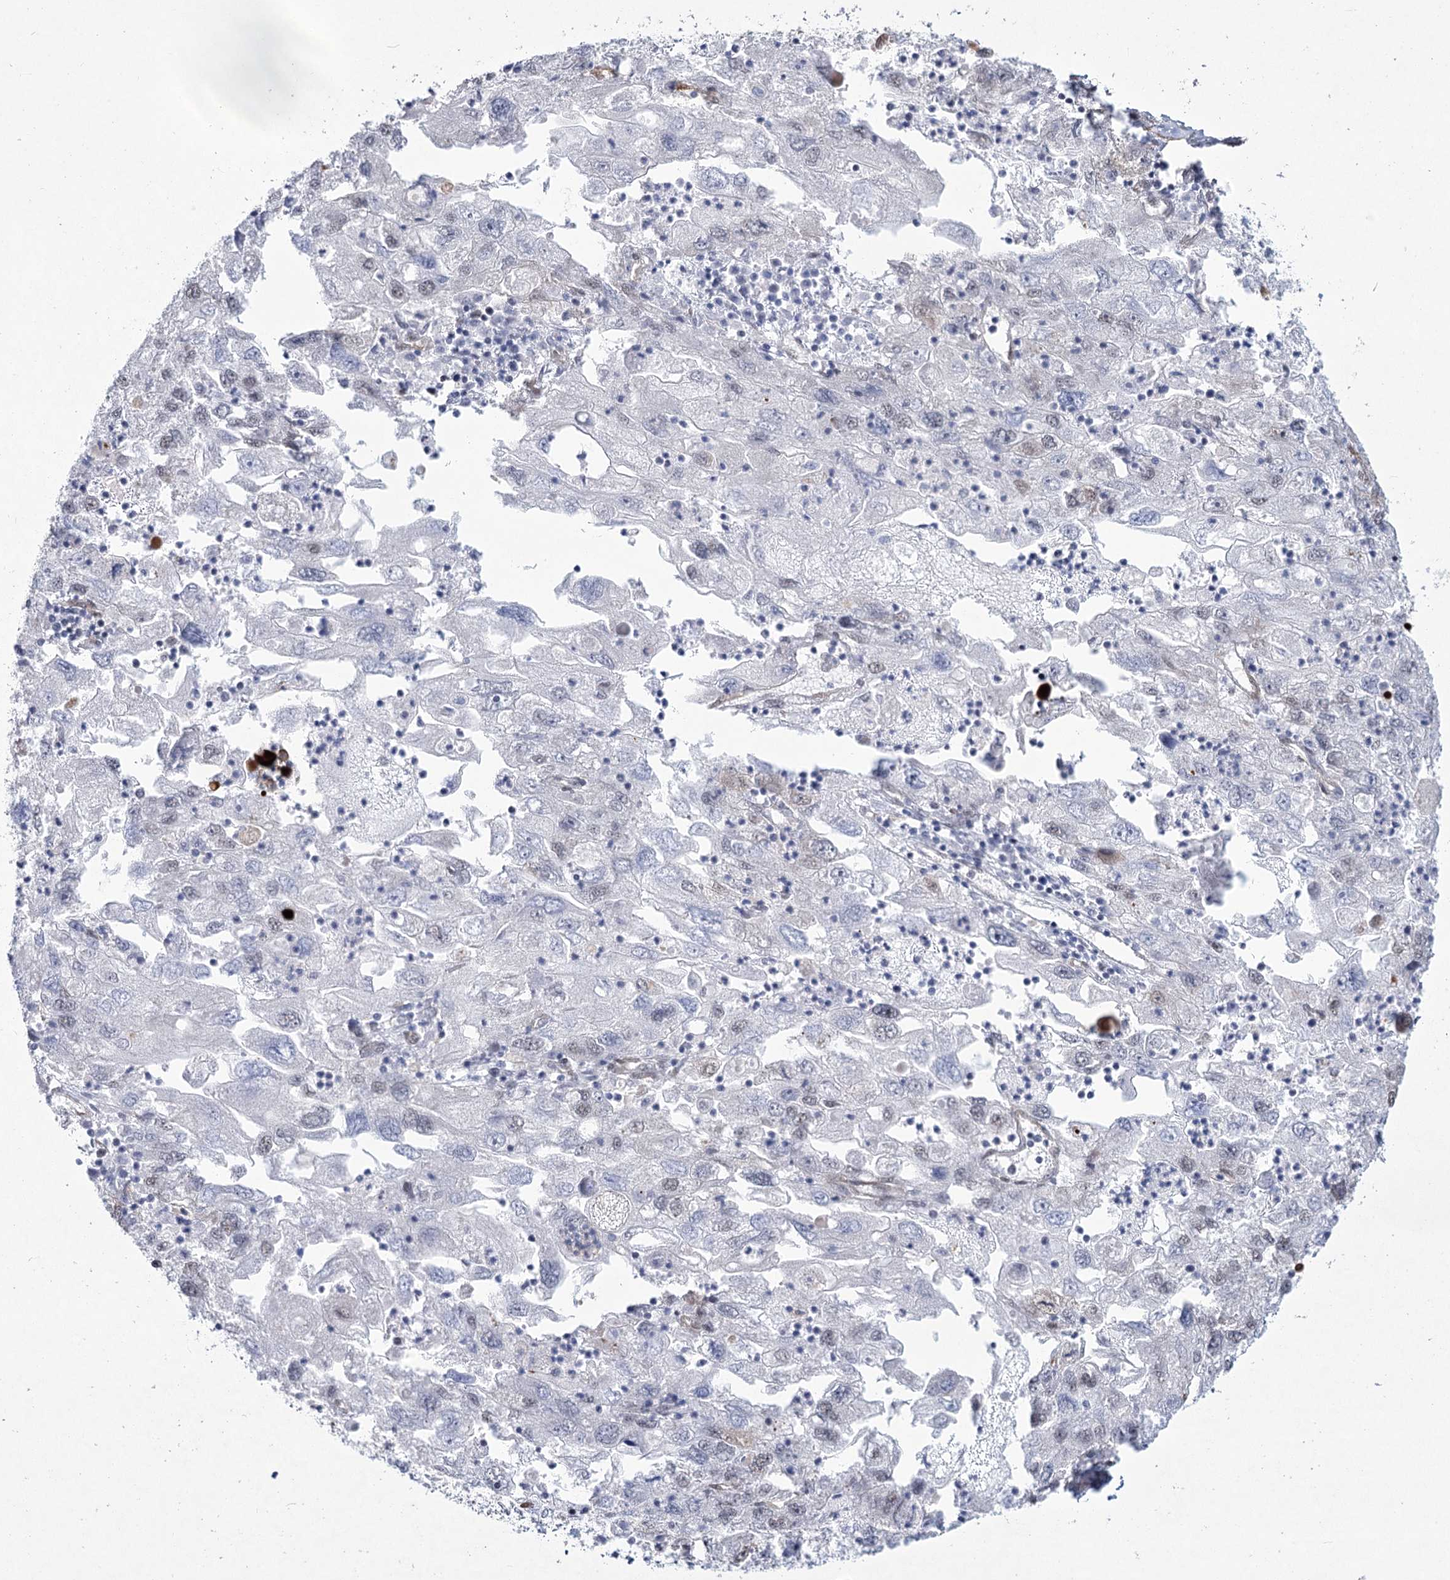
{"staining": {"intensity": "weak", "quantity": "<25%", "location": "nuclear"}, "tissue": "endometrial cancer", "cell_type": "Tumor cells", "image_type": "cancer", "snomed": [{"axis": "morphology", "description": "Adenocarcinoma, NOS"}, {"axis": "topography", "description": "Endometrium"}], "caption": "The immunohistochemistry photomicrograph has no significant staining in tumor cells of endometrial adenocarcinoma tissue. The staining is performed using DAB brown chromogen with nuclei counter-stained in using hematoxylin.", "gene": "YBX3", "patient": {"sex": "female", "age": 49}}